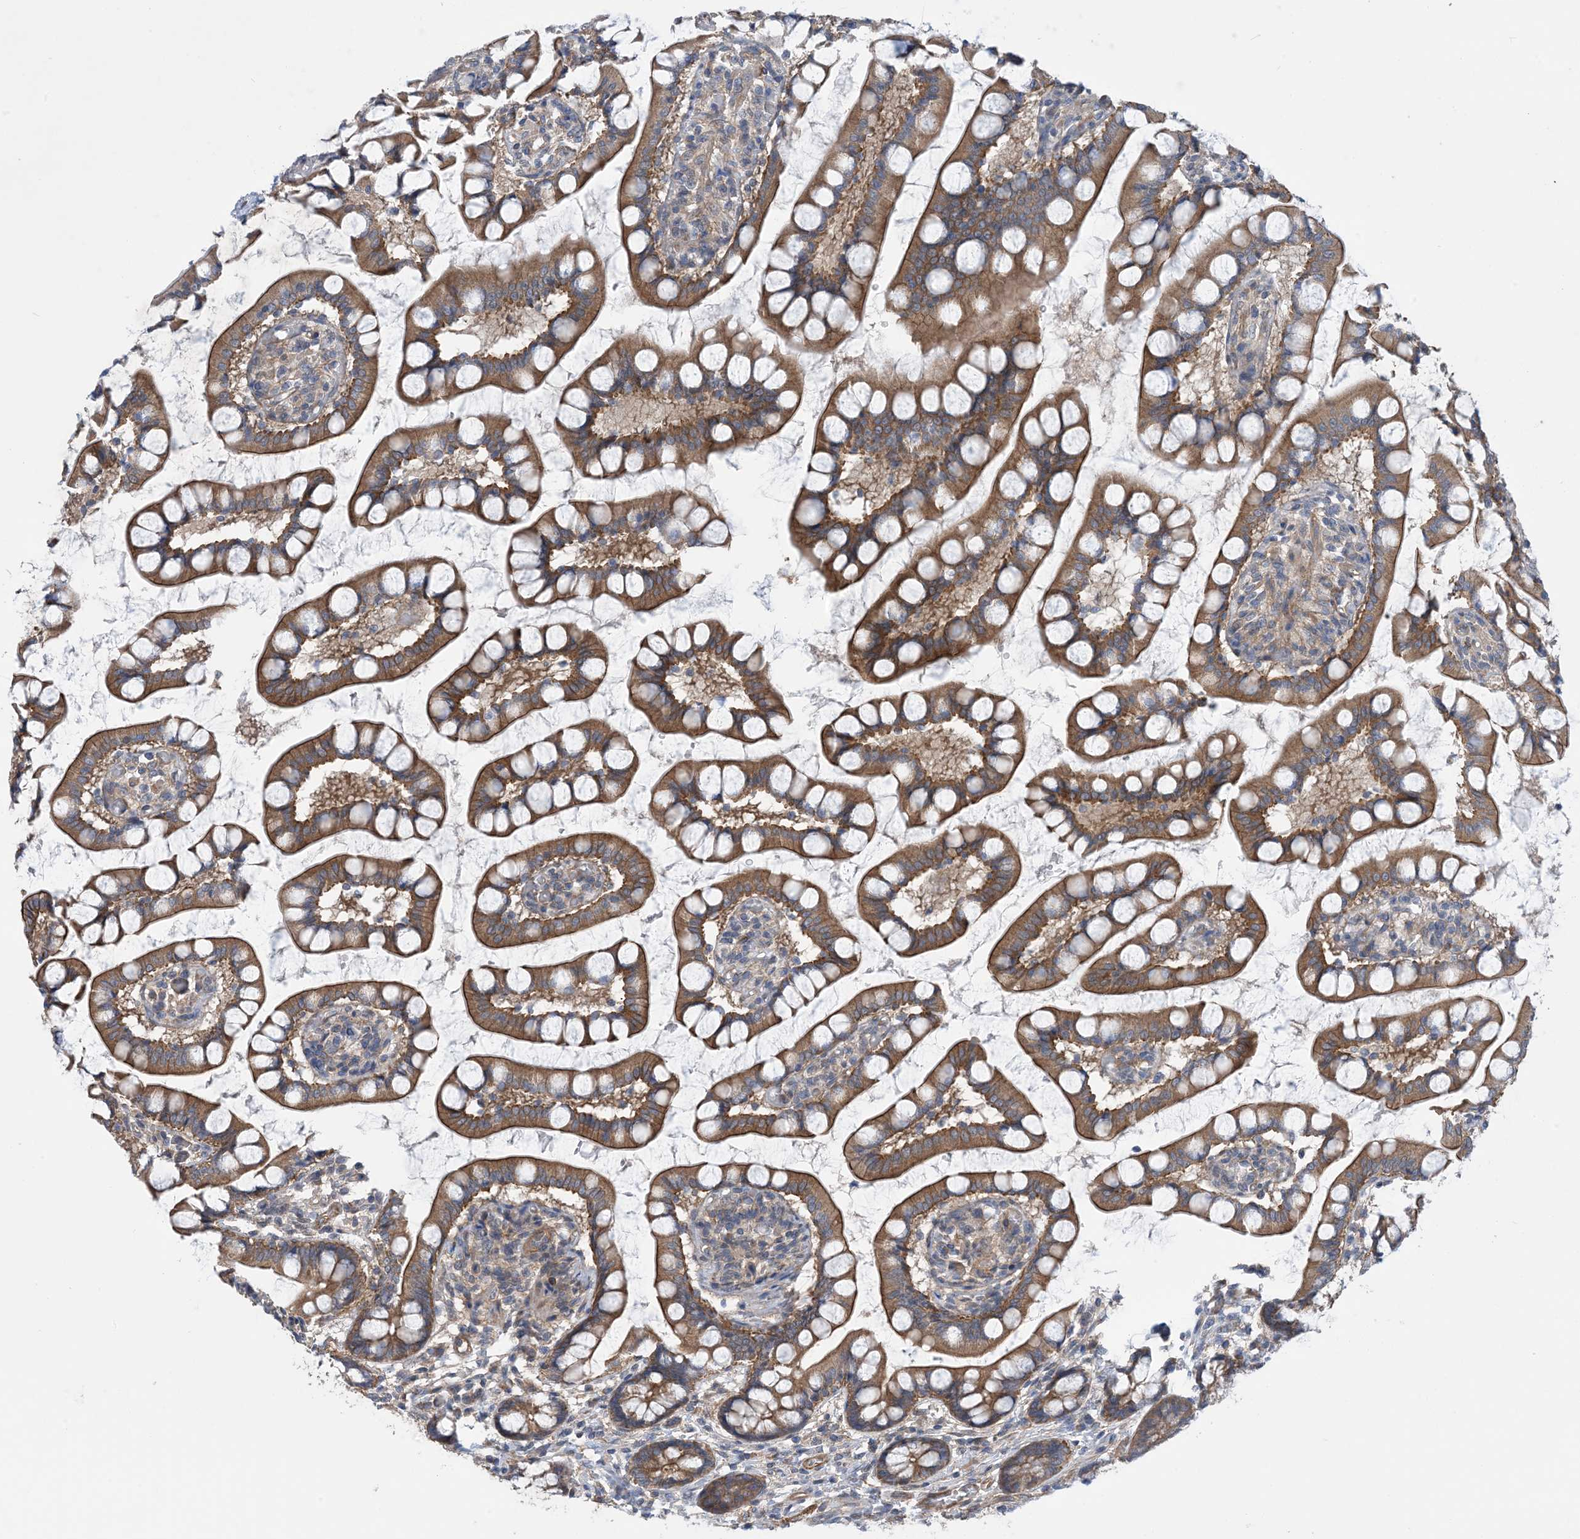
{"staining": {"intensity": "strong", "quantity": ">75%", "location": "cytoplasmic/membranous"}, "tissue": "small intestine", "cell_type": "Glandular cells", "image_type": "normal", "snomed": [{"axis": "morphology", "description": "Normal tissue, NOS"}, {"axis": "topography", "description": "Small intestine"}], "caption": "The histopathology image demonstrates staining of normal small intestine, revealing strong cytoplasmic/membranous protein positivity (brown color) within glandular cells. The staining is performed using DAB brown chromogen to label protein expression. The nuclei are counter-stained blue using hematoxylin.", "gene": "EHBP1", "patient": {"sex": "male", "age": 52}}